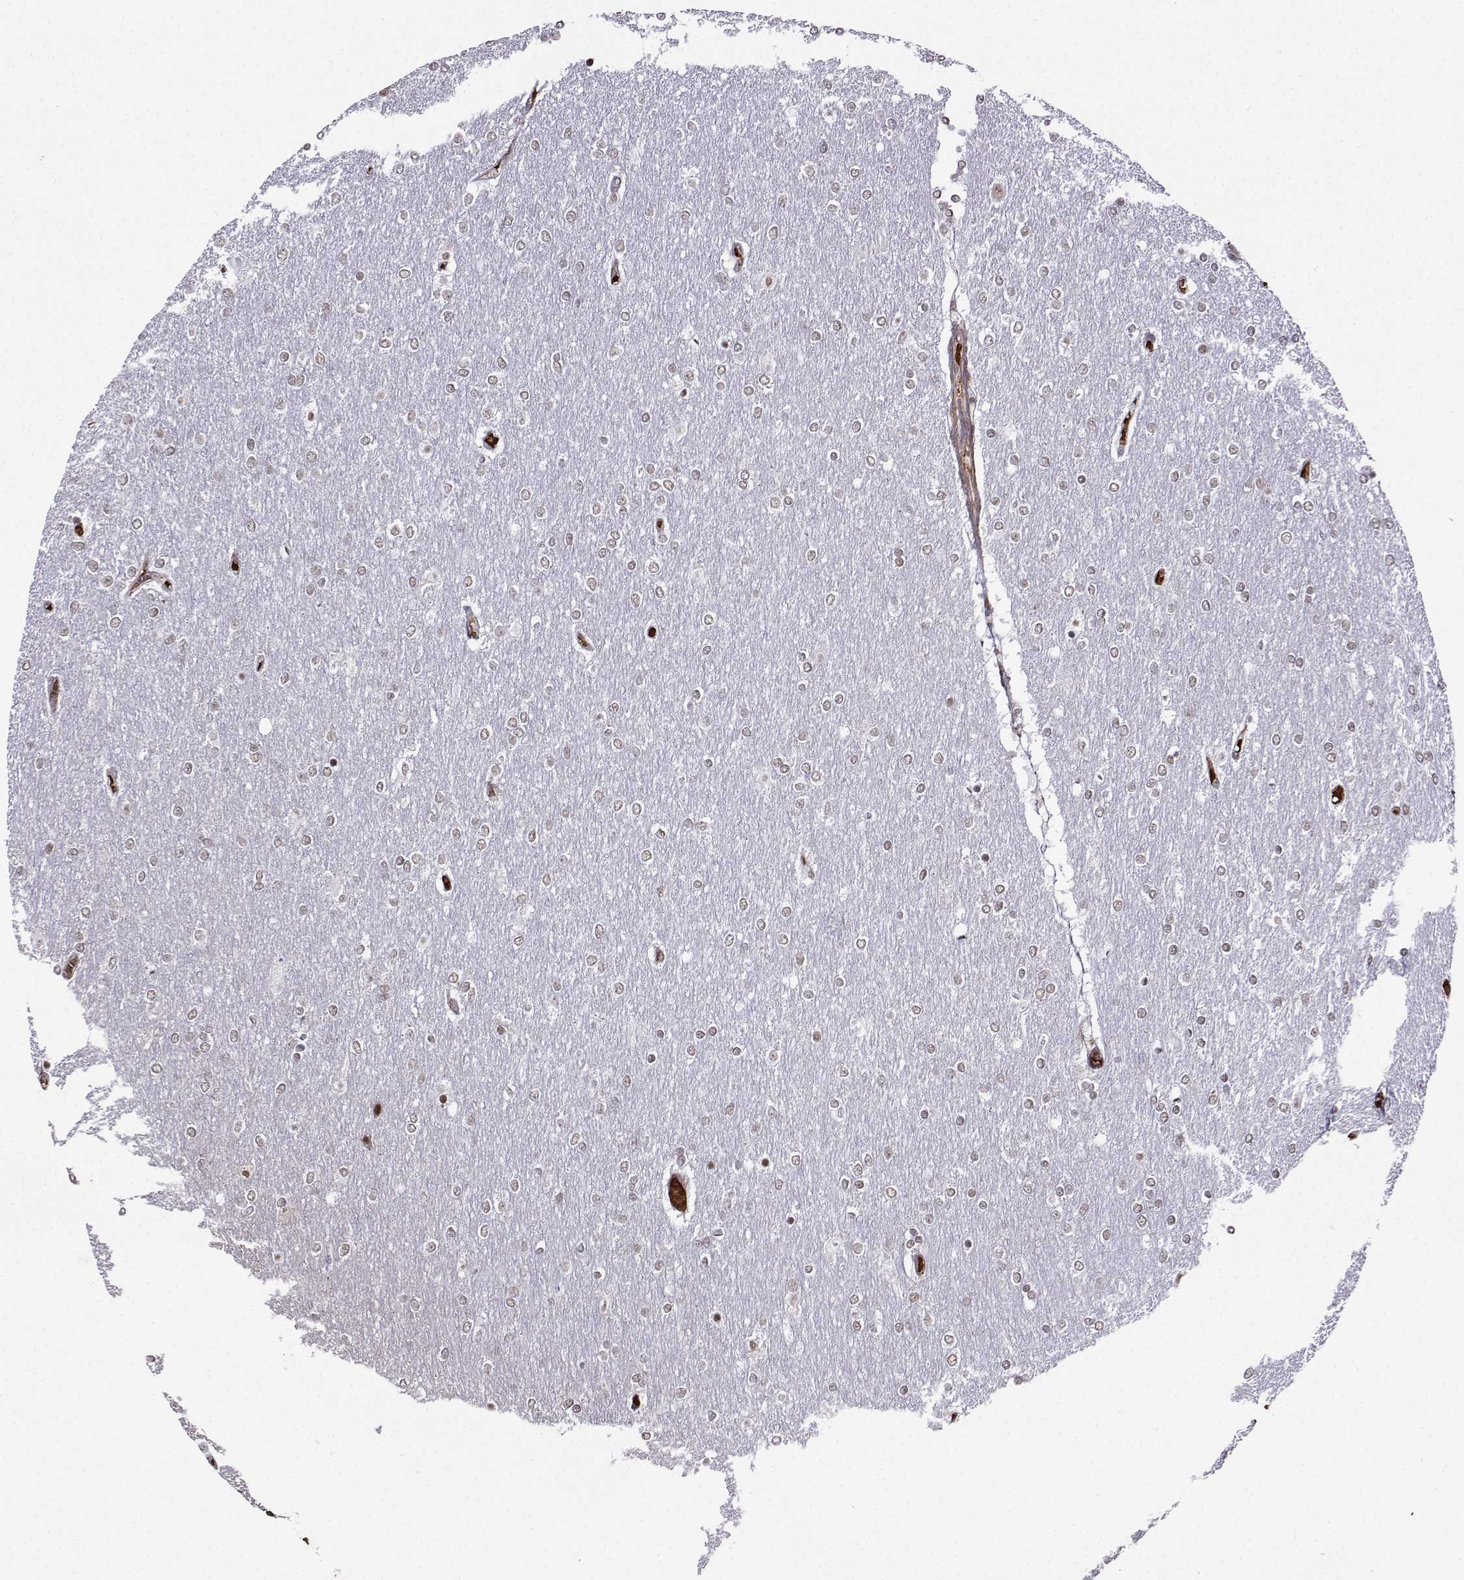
{"staining": {"intensity": "negative", "quantity": "none", "location": "none"}, "tissue": "glioma", "cell_type": "Tumor cells", "image_type": "cancer", "snomed": [{"axis": "morphology", "description": "Glioma, malignant, High grade"}, {"axis": "topography", "description": "Brain"}], "caption": "High magnification brightfield microscopy of glioma stained with DAB (3,3'-diaminobenzidine) (brown) and counterstained with hematoxylin (blue): tumor cells show no significant positivity.", "gene": "CCNK", "patient": {"sex": "female", "age": 61}}